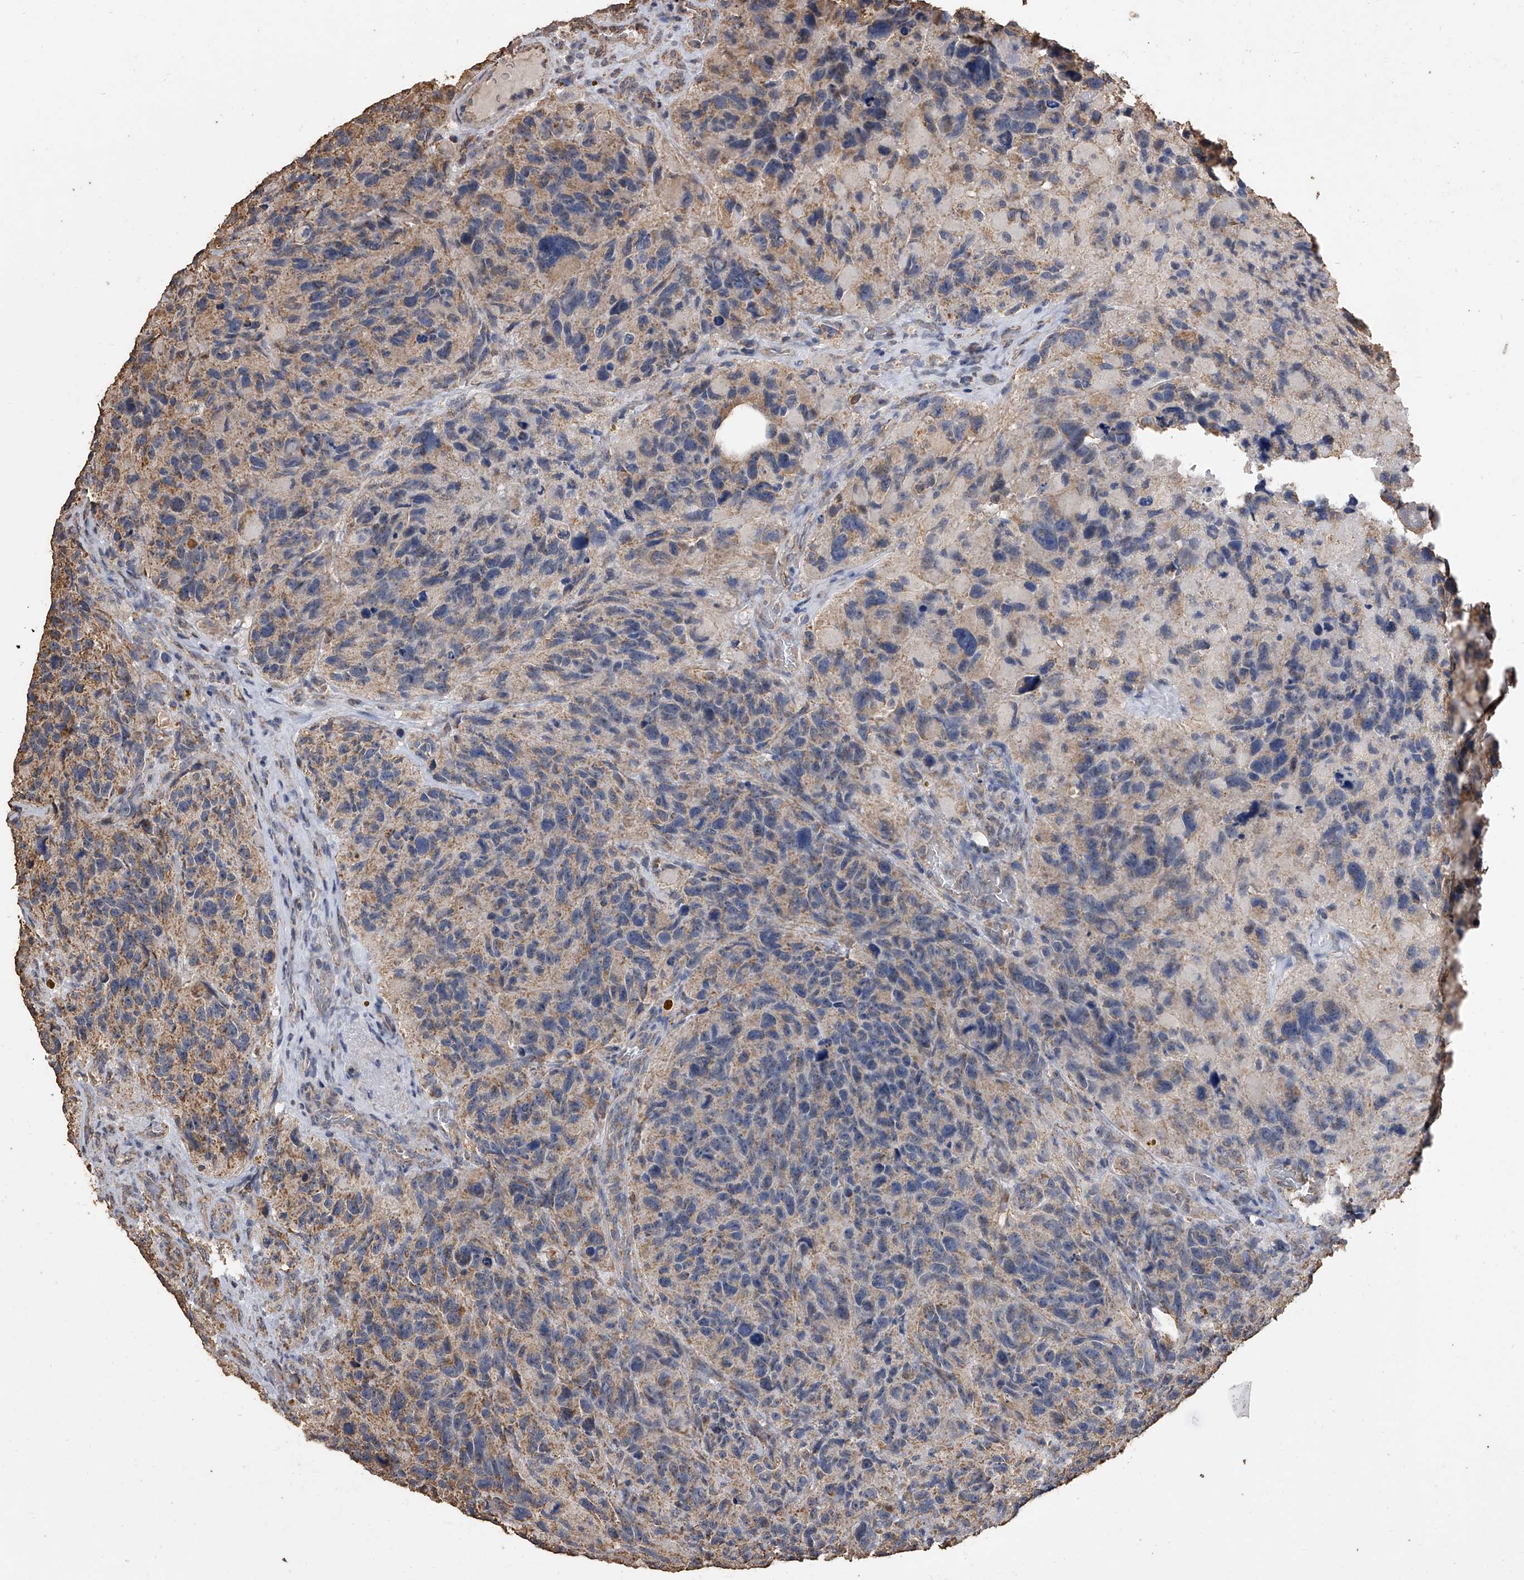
{"staining": {"intensity": "moderate", "quantity": "<25%", "location": "cytoplasmic/membranous"}, "tissue": "glioma", "cell_type": "Tumor cells", "image_type": "cancer", "snomed": [{"axis": "morphology", "description": "Glioma, malignant, High grade"}, {"axis": "topography", "description": "Brain"}], "caption": "This image reveals glioma stained with immunohistochemistry (IHC) to label a protein in brown. The cytoplasmic/membranous of tumor cells show moderate positivity for the protein. Nuclei are counter-stained blue.", "gene": "MRPL28", "patient": {"sex": "male", "age": 69}}